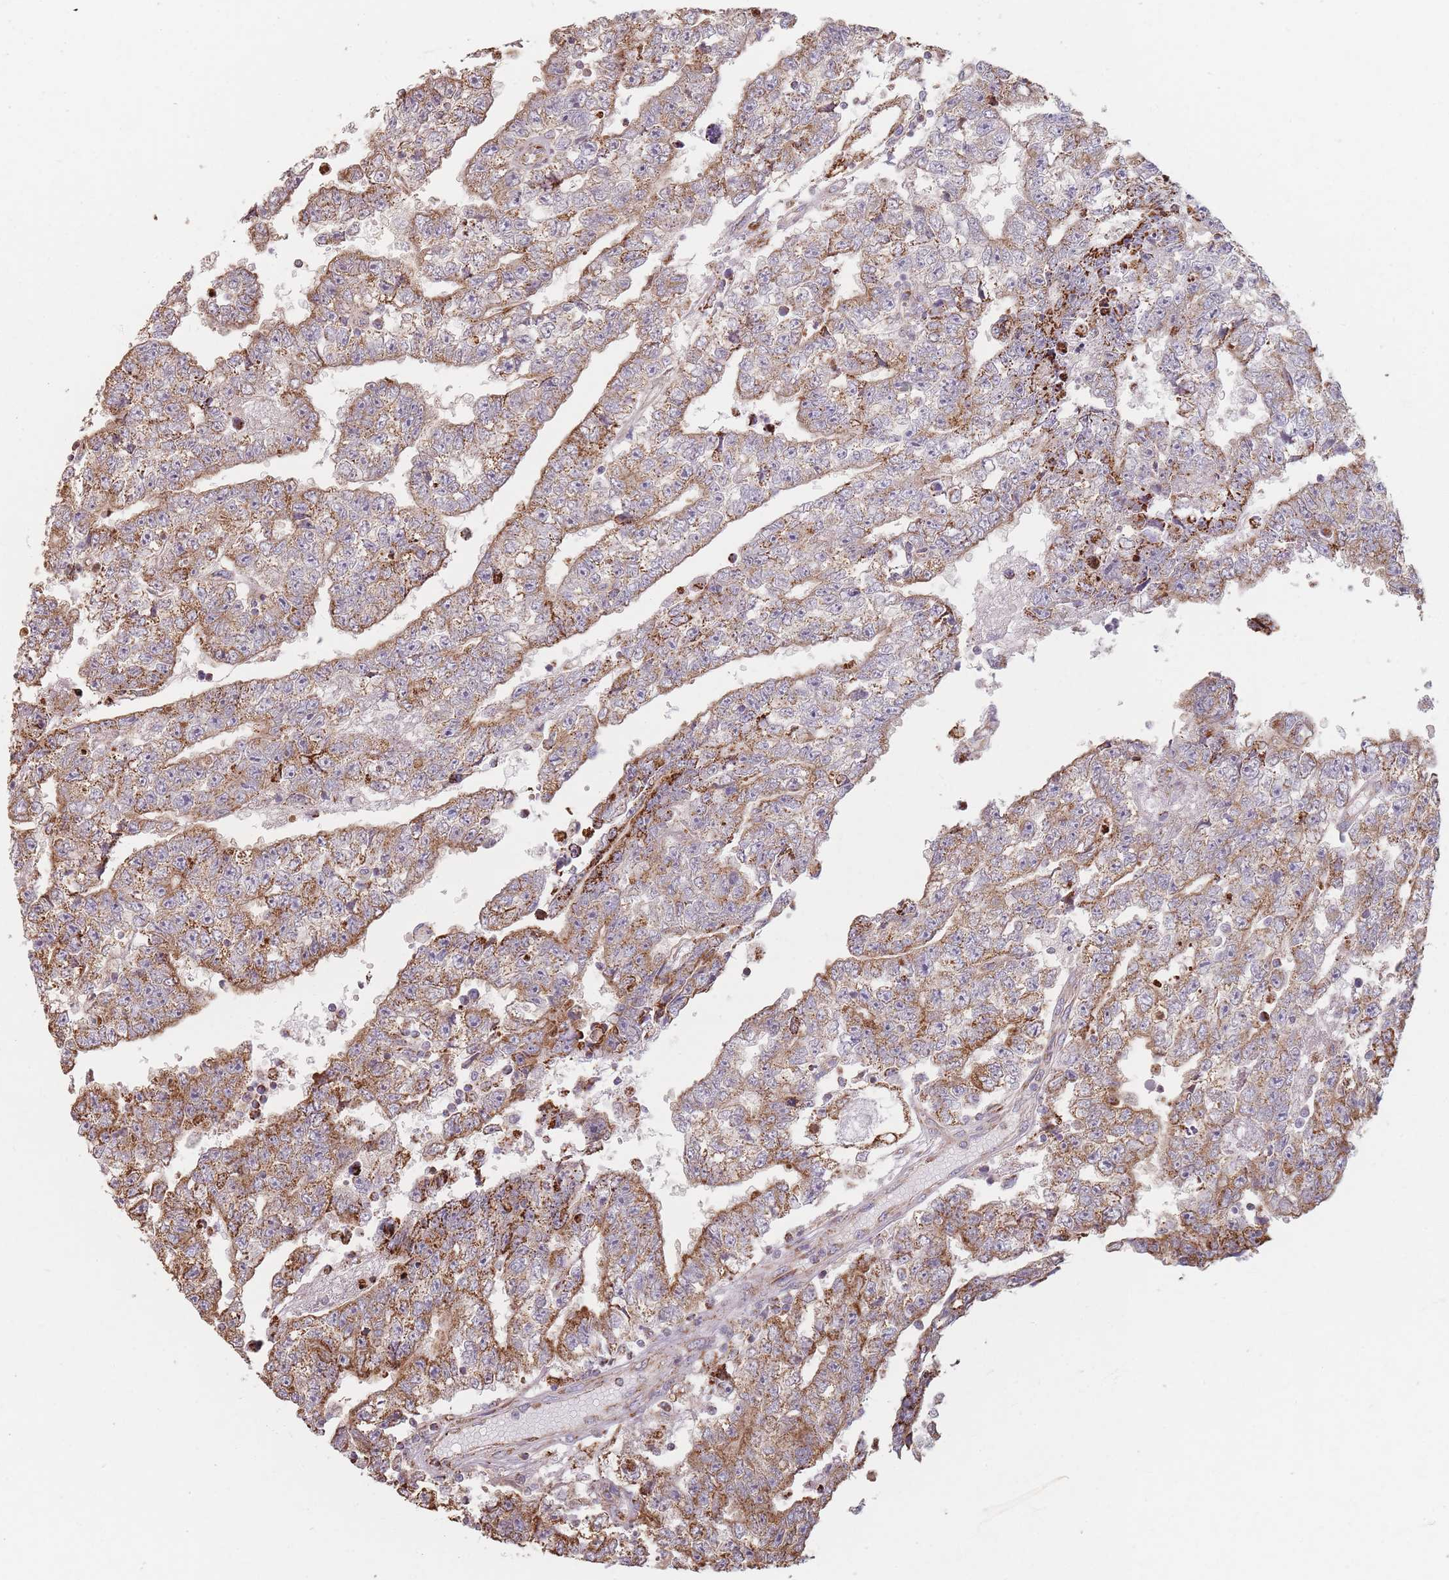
{"staining": {"intensity": "strong", "quantity": ">75%", "location": "cytoplasmic/membranous"}, "tissue": "testis cancer", "cell_type": "Tumor cells", "image_type": "cancer", "snomed": [{"axis": "morphology", "description": "Carcinoma, Embryonal, NOS"}, {"axis": "topography", "description": "Testis"}], "caption": "Immunohistochemistry (IHC) of human testis cancer (embryonal carcinoma) shows high levels of strong cytoplasmic/membranous expression in about >75% of tumor cells. Nuclei are stained in blue.", "gene": "ESRP2", "patient": {"sex": "male", "age": 25}}